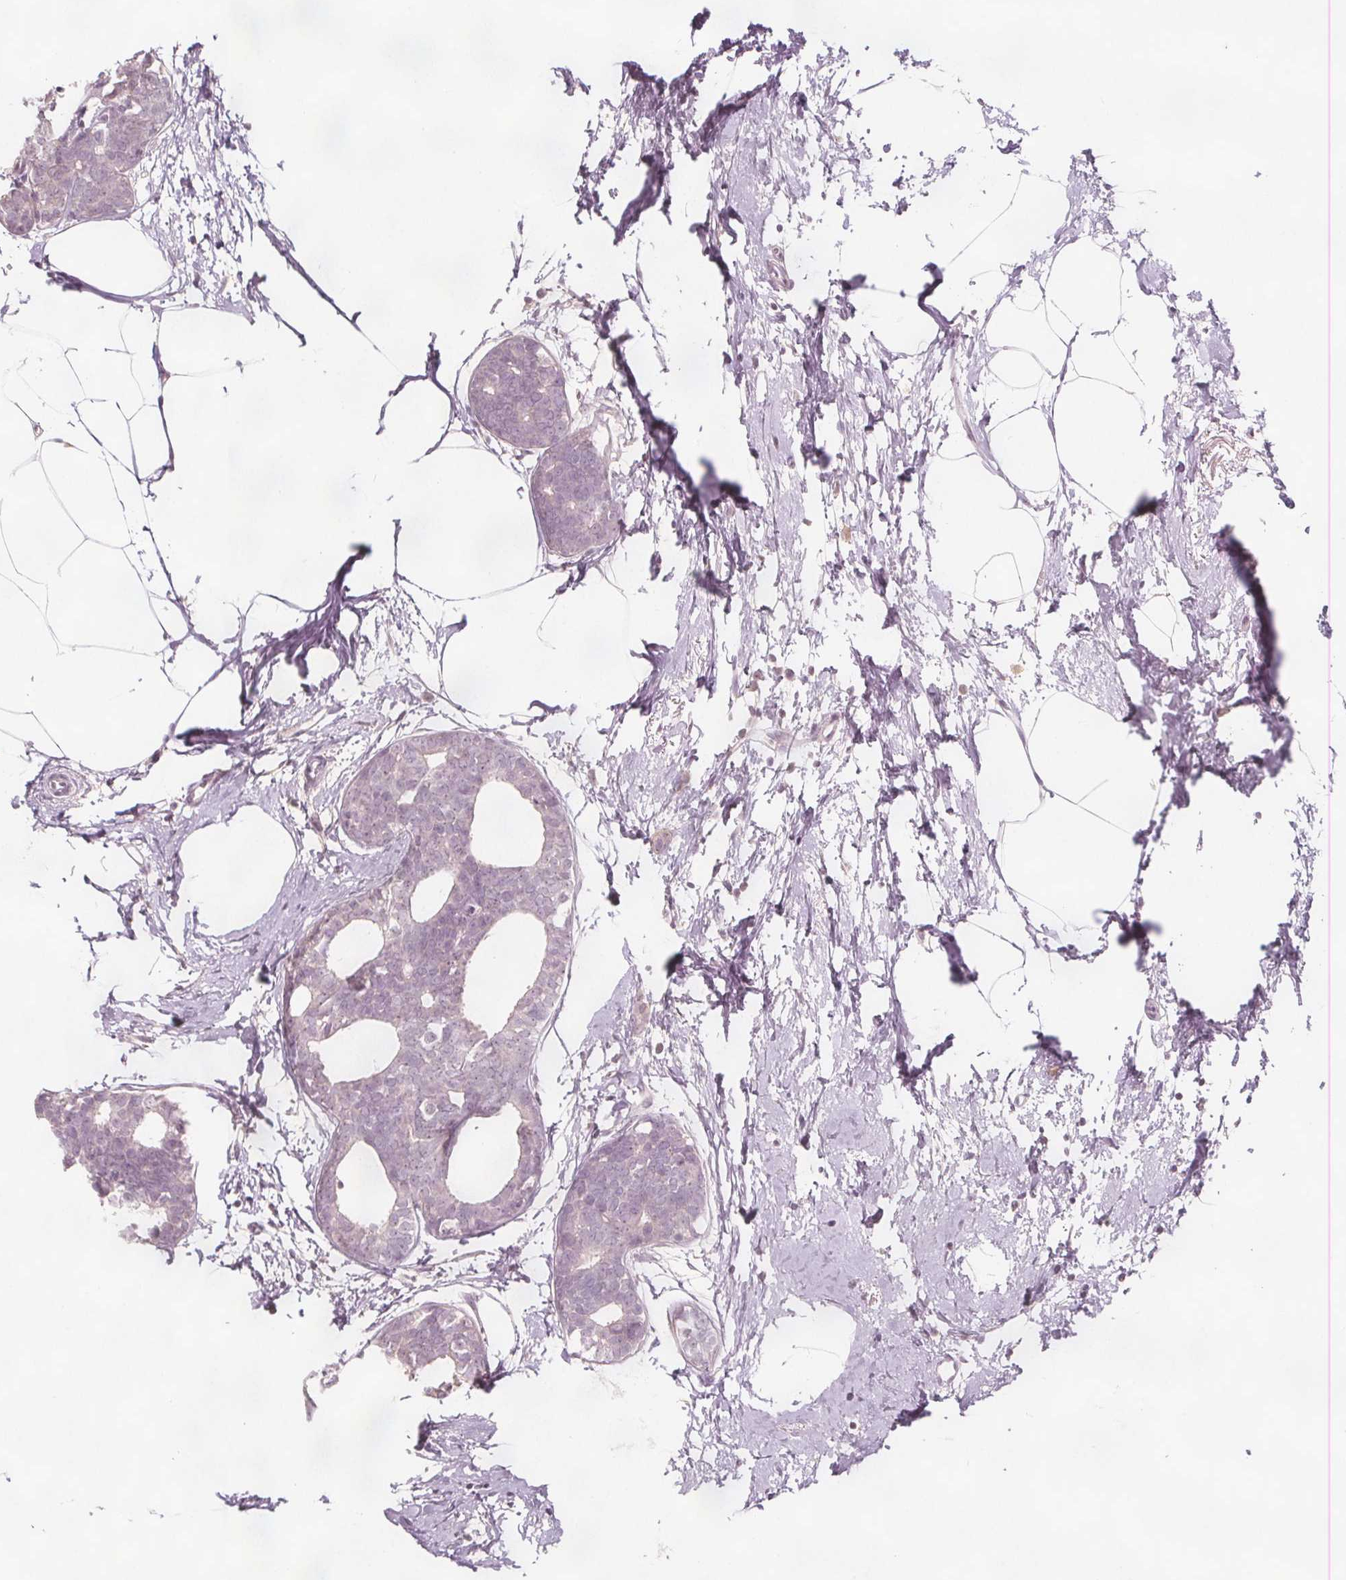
{"staining": {"intensity": "negative", "quantity": "none", "location": "none"}, "tissue": "breast cancer", "cell_type": "Tumor cells", "image_type": "cancer", "snomed": [{"axis": "morphology", "description": "Duct carcinoma"}, {"axis": "topography", "description": "Breast"}], "caption": "Micrograph shows no significant protein positivity in tumor cells of breast cancer (infiltrating ductal carcinoma).", "gene": "C1orf167", "patient": {"sex": "female", "age": 40}}